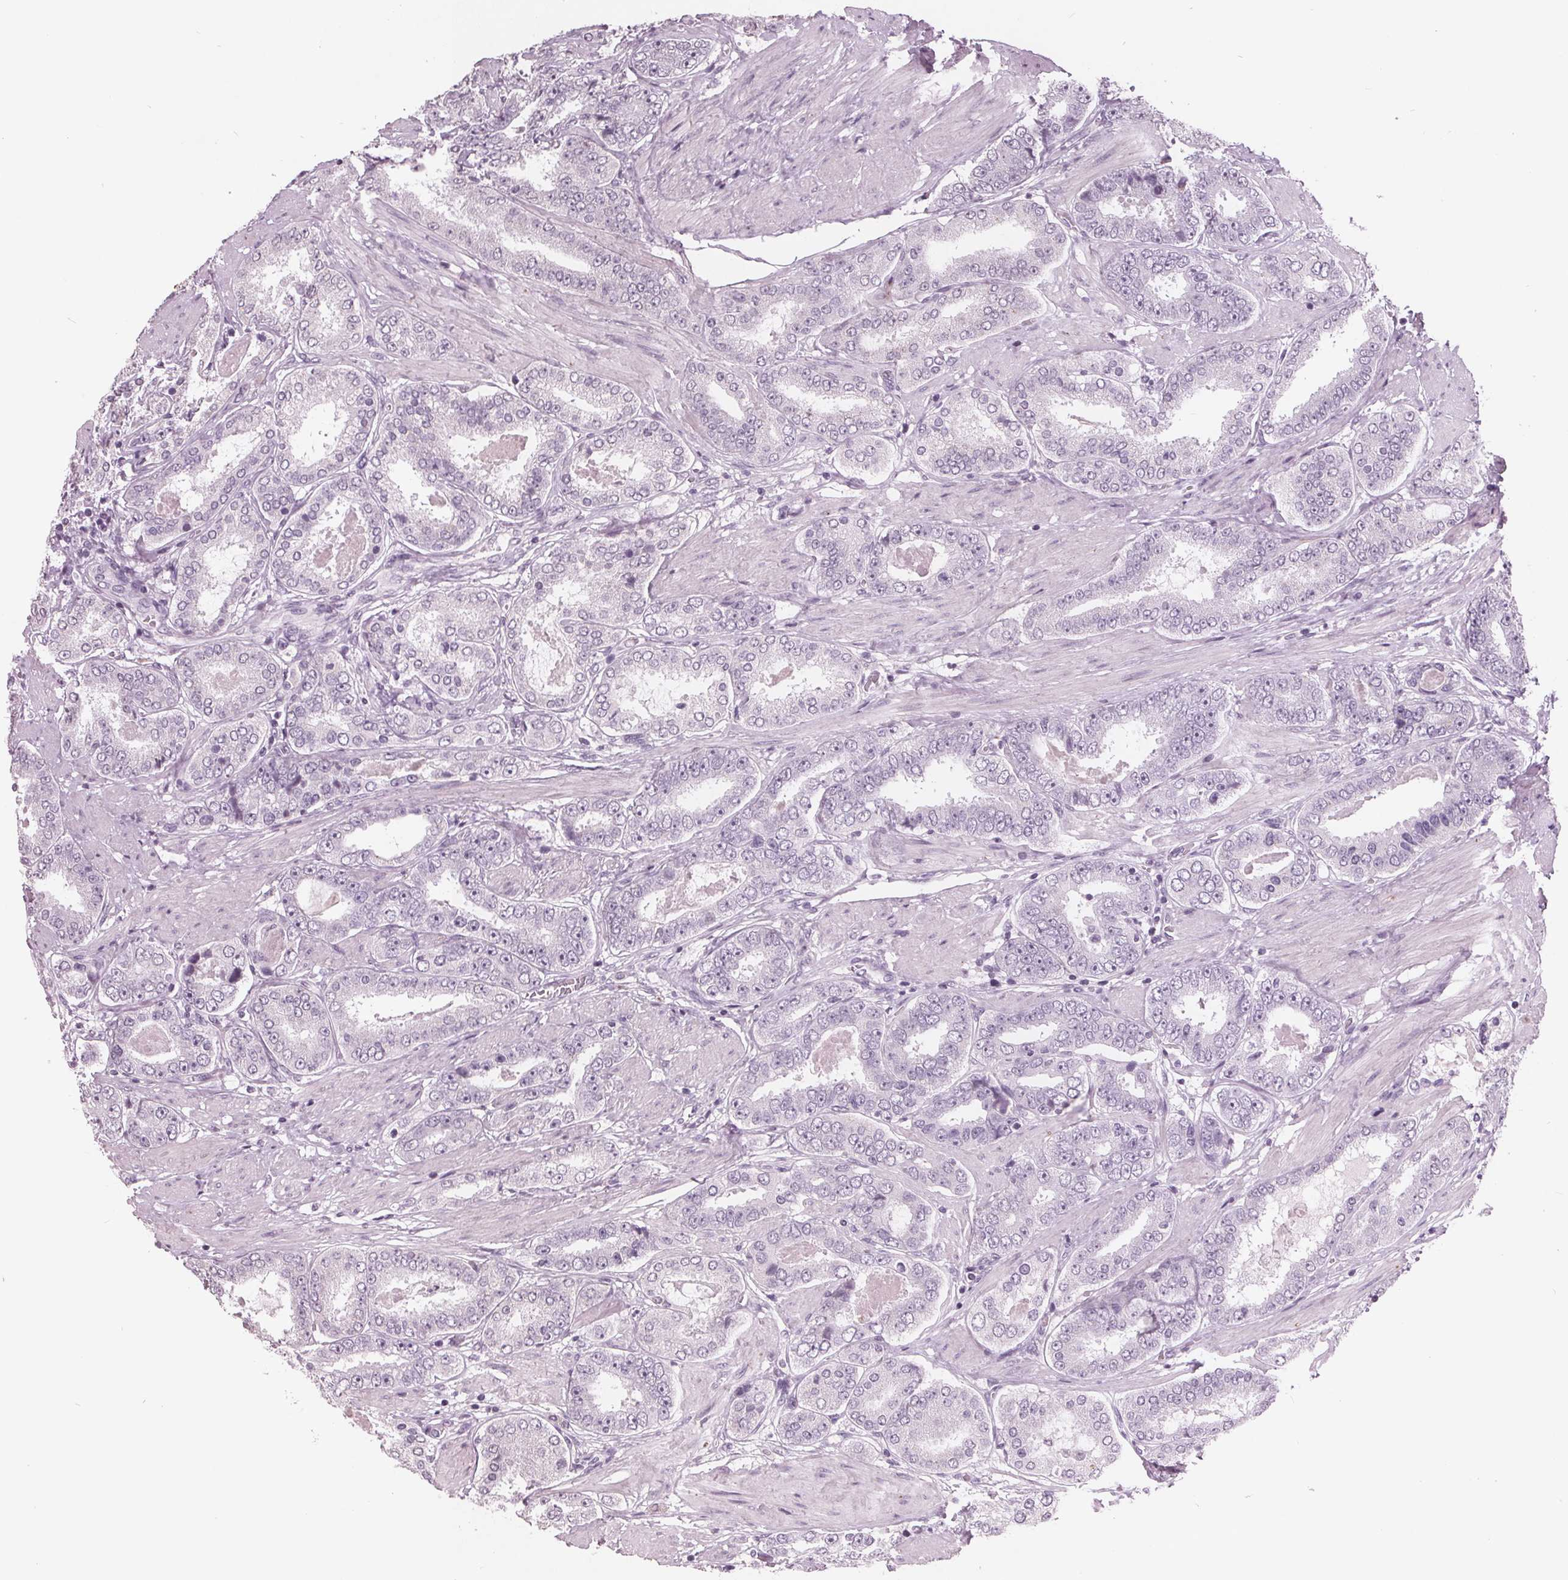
{"staining": {"intensity": "negative", "quantity": "none", "location": "none"}, "tissue": "prostate cancer", "cell_type": "Tumor cells", "image_type": "cancer", "snomed": [{"axis": "morphology", "description": "Adenocarcinoma, High grade"}, {"axis": "topography", "description": "Prostate"}], "caption": "Human prostate cancer stained for a protein using immunohistochemistry (IHC) demonstrates no staining in tumor cells.", "gene": "PTPN14", "patient": {"sex": "male", "age": 63}}